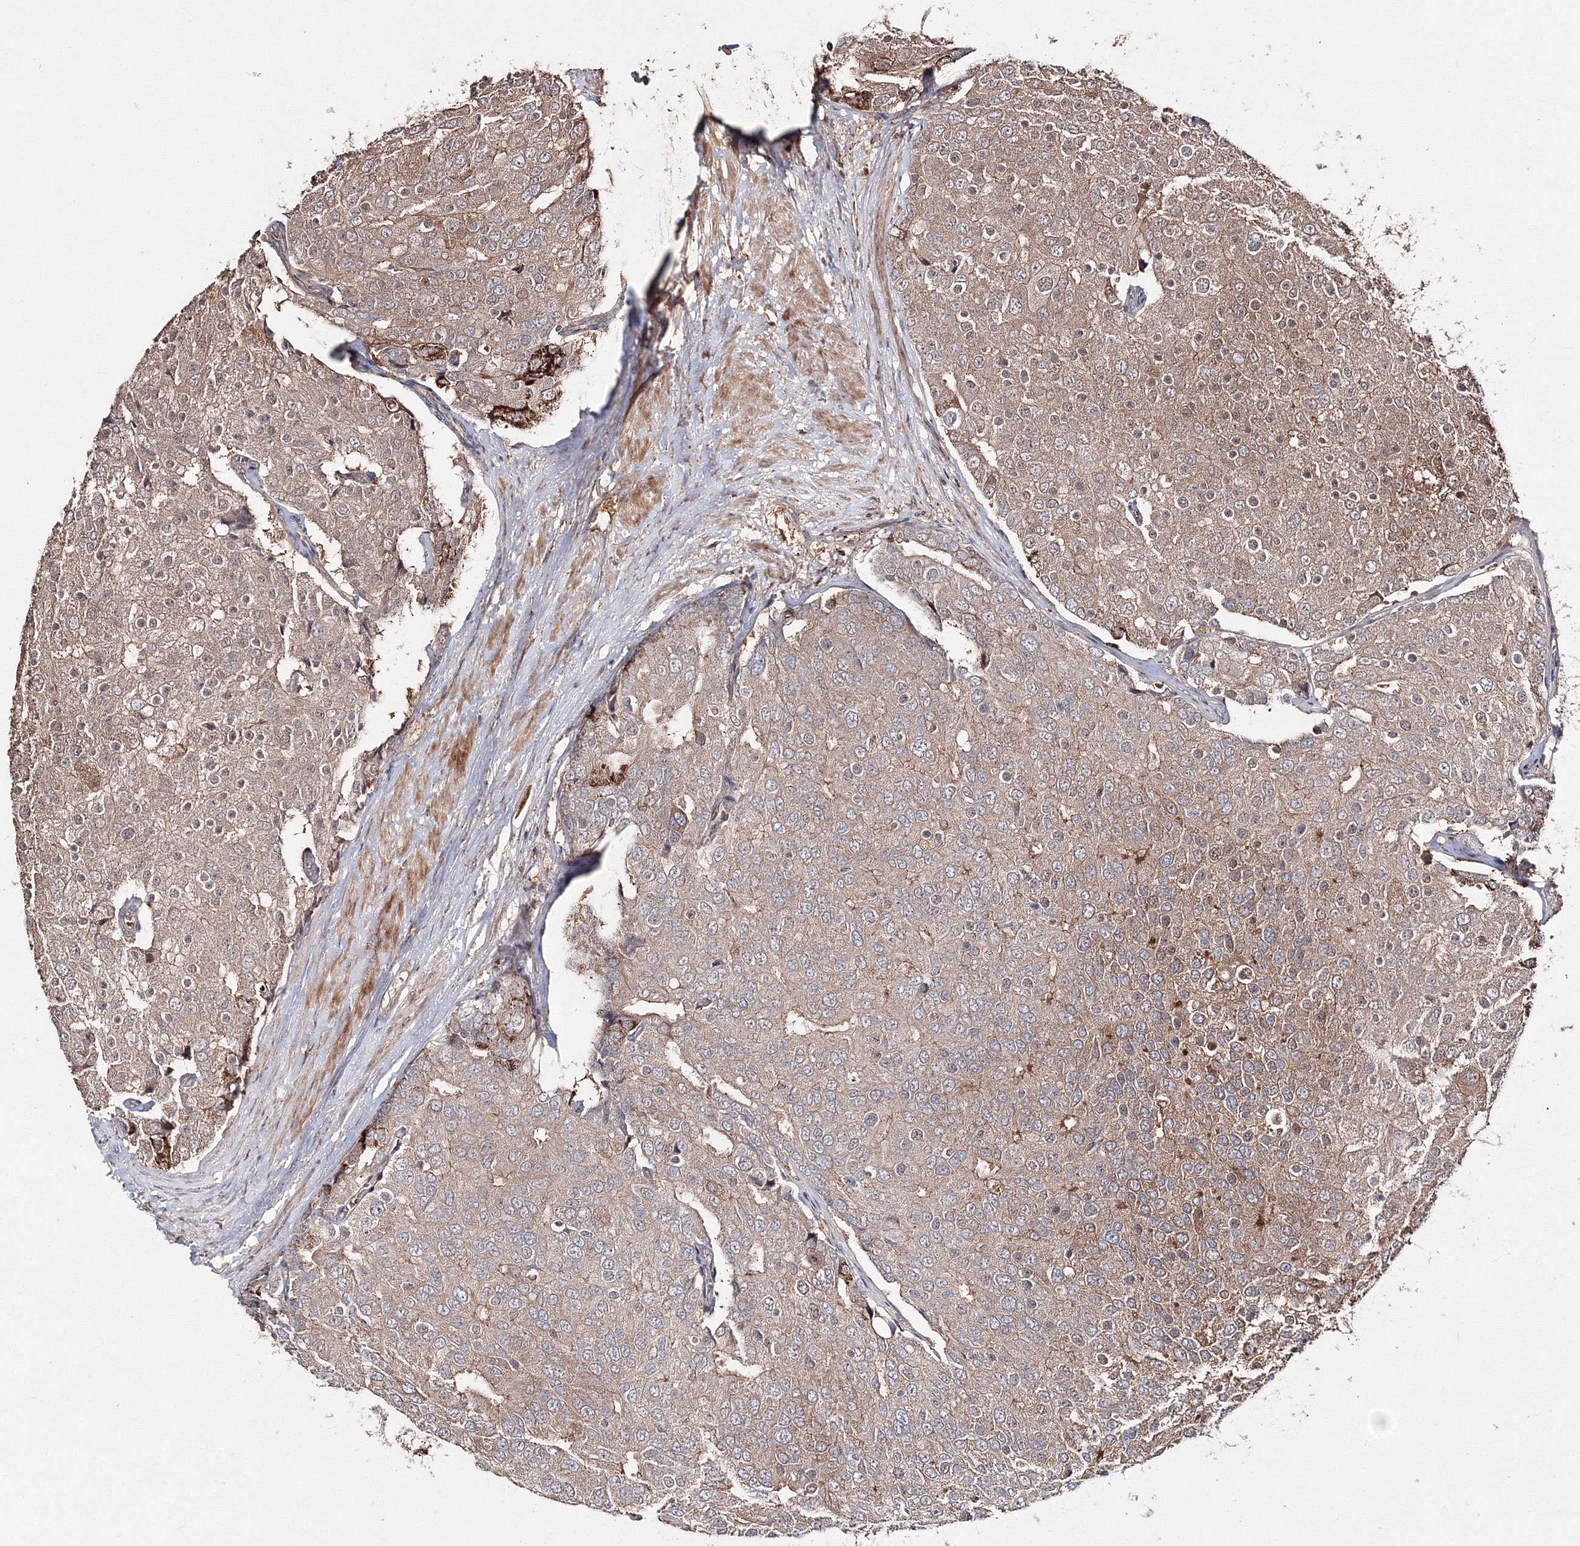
{"staining": {"intensity": "weak", "quantity": ">75%", "location": "cytoplasmic/membranous"}, "tissue": "prostate cancer", "cell_type": "Tumor cells", "image_type": "cancer", "snomed": [{"axis": "morphology", "description": "Adenocarcinoma, High grade"}, {"axis": "topography", "description": "Prostate"}], "caption": "The histopathology image displays a brown stain indicating the presence of a protein in the cytoplasmic/membranous of tumor cells in prostate adenocarcinoma (high-grade).", "gene": "DDO", "patient": {"sex": "male", "age": 50}}